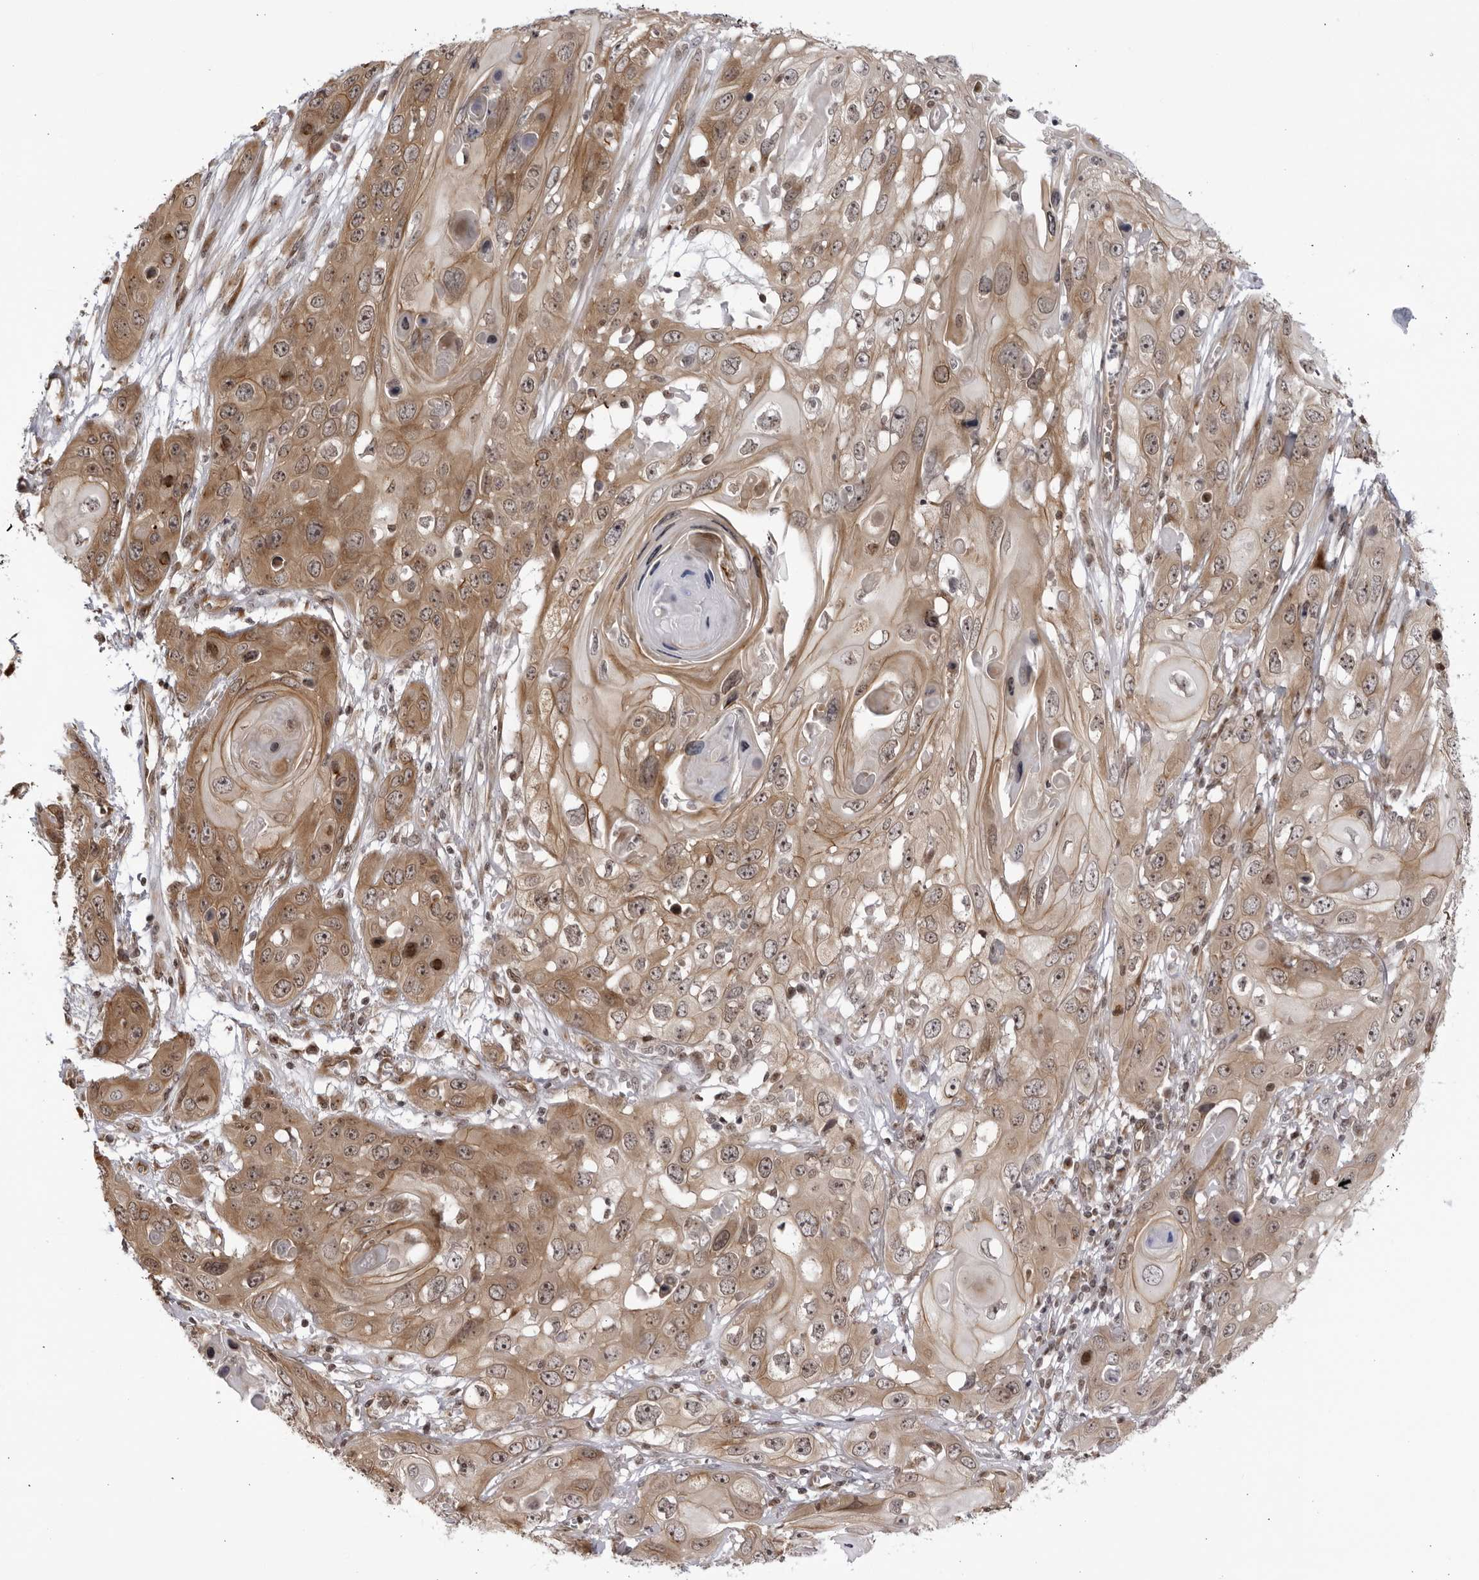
{"staining": {"intensity": "moderate", "quantity": ">75%", "location": "cytoplasmic/membranous,nuclear"}, "tissue": "skin cancer", "cell_type": "Tumor cells", "image_type": "cancer", "snomed": [{"axis": "morphology", "description": "Squamous cell carcinoma, NOS"}, {"axis": "topography", "description": "Skin"}], "caption": "Protein analysis of skin squamous cell carcinoma tissue demonstrates moderate cytoplasmic/membranous and nuclear staining in approximately >75% of tumor cells.", "gene": "CNBD1", "patient": {"sex": "male", "age": 55}}